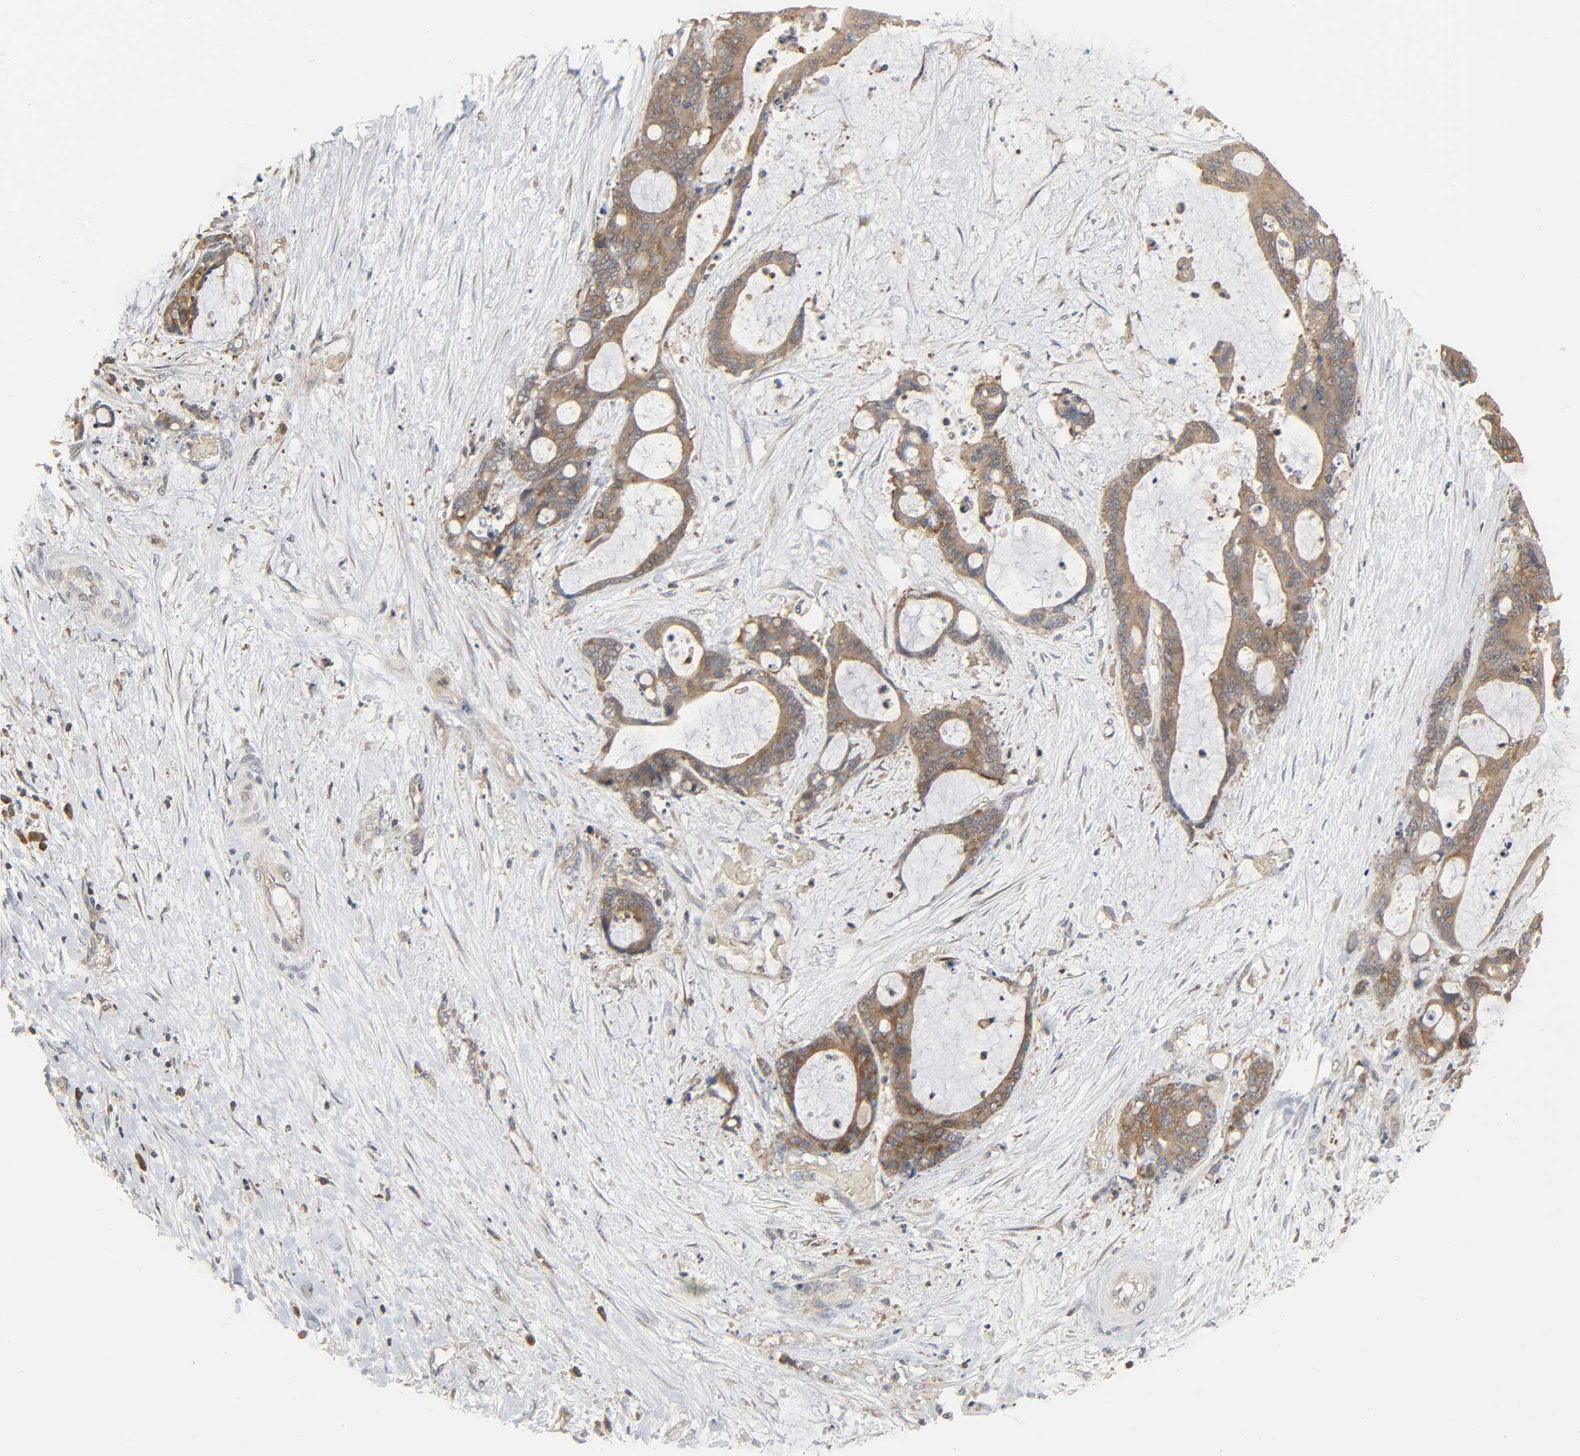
{"staining": {"intensity": "strong", "quantity": ">75%", "location": "cytoplasmic/membranous"}, "tissue": "liver cancer", "cell_type": "Tumor cells", "image_type": "cancer", "snomed": [{"axis": "morphology", "description": "Cholangiocarcinoma"}, {"axis": "topography", "description": "Liver"}], "caption": "Immunohistochemical staining of cholangiocarcinoma (liver) demonstrates high levels of strong cytoplasmic/membranous protein expression in approximately >75% of tumor cells.", "gene": "PLEKHA2", "patient": {"sex": "female", "age": 73}}